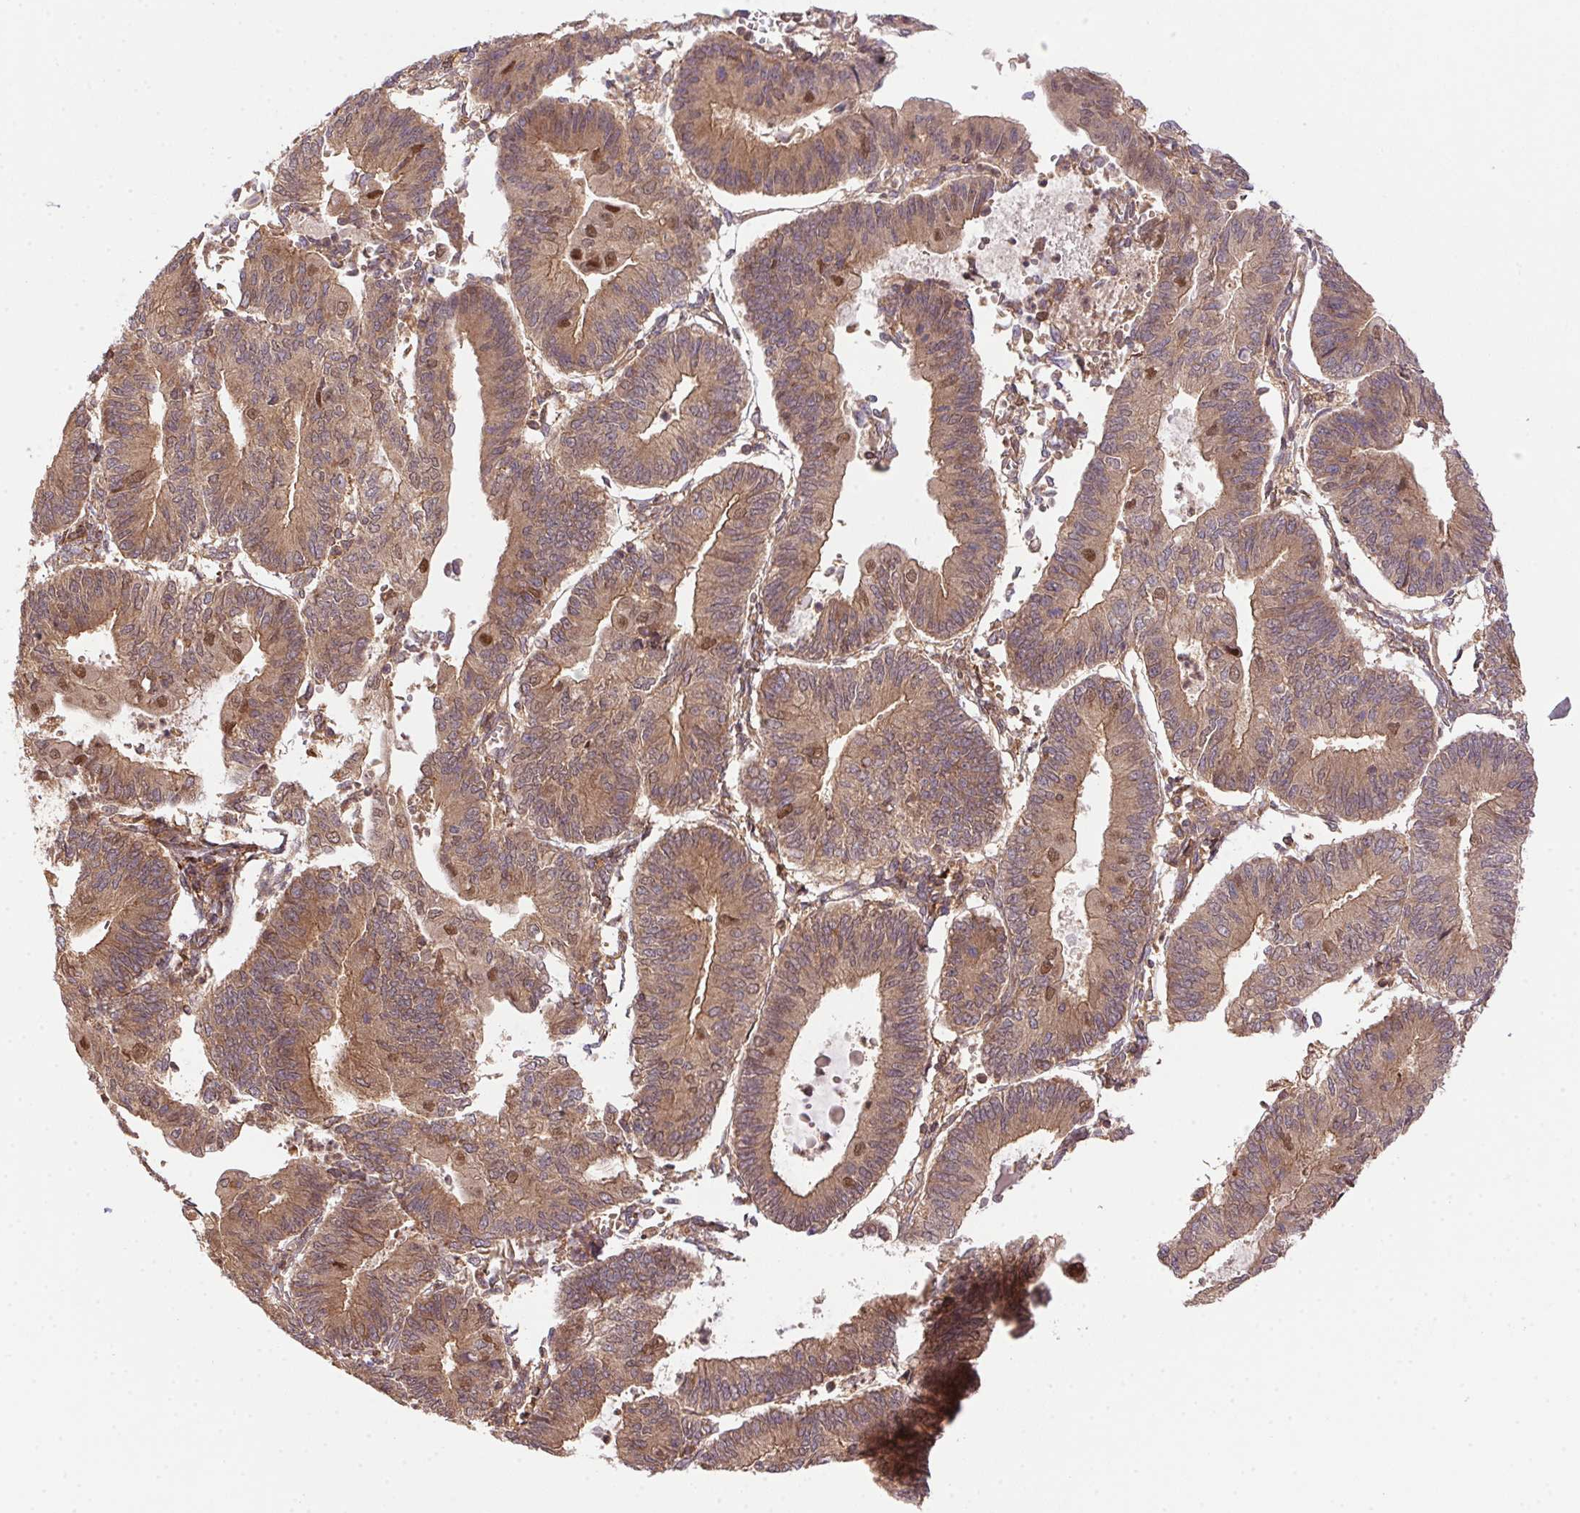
{"staining": {"intensity": "moderate", "quantity": ">75%", "location": "cytoplasmic/membranous"}, "tissue": "endometrial cancer", "cell_type": "Tumor cells", "image_type": "cancer", "snomed": [{"axis": "morphology", "description": "Adenocarcinoma, NOS"}, {"axis": "topography", "description": "Endometrium"}], "caption": "High-power microscopy captured an immunohistochemistry (IHC) photomicrograph of endometrial cancer, revealing moderate cytoplasmic/membranous expression in approximately >75% of tumor cells. Nuclei are stained in blue.", "gene": "MEX3D", "patient": {"sex": "female", "age": 65}}